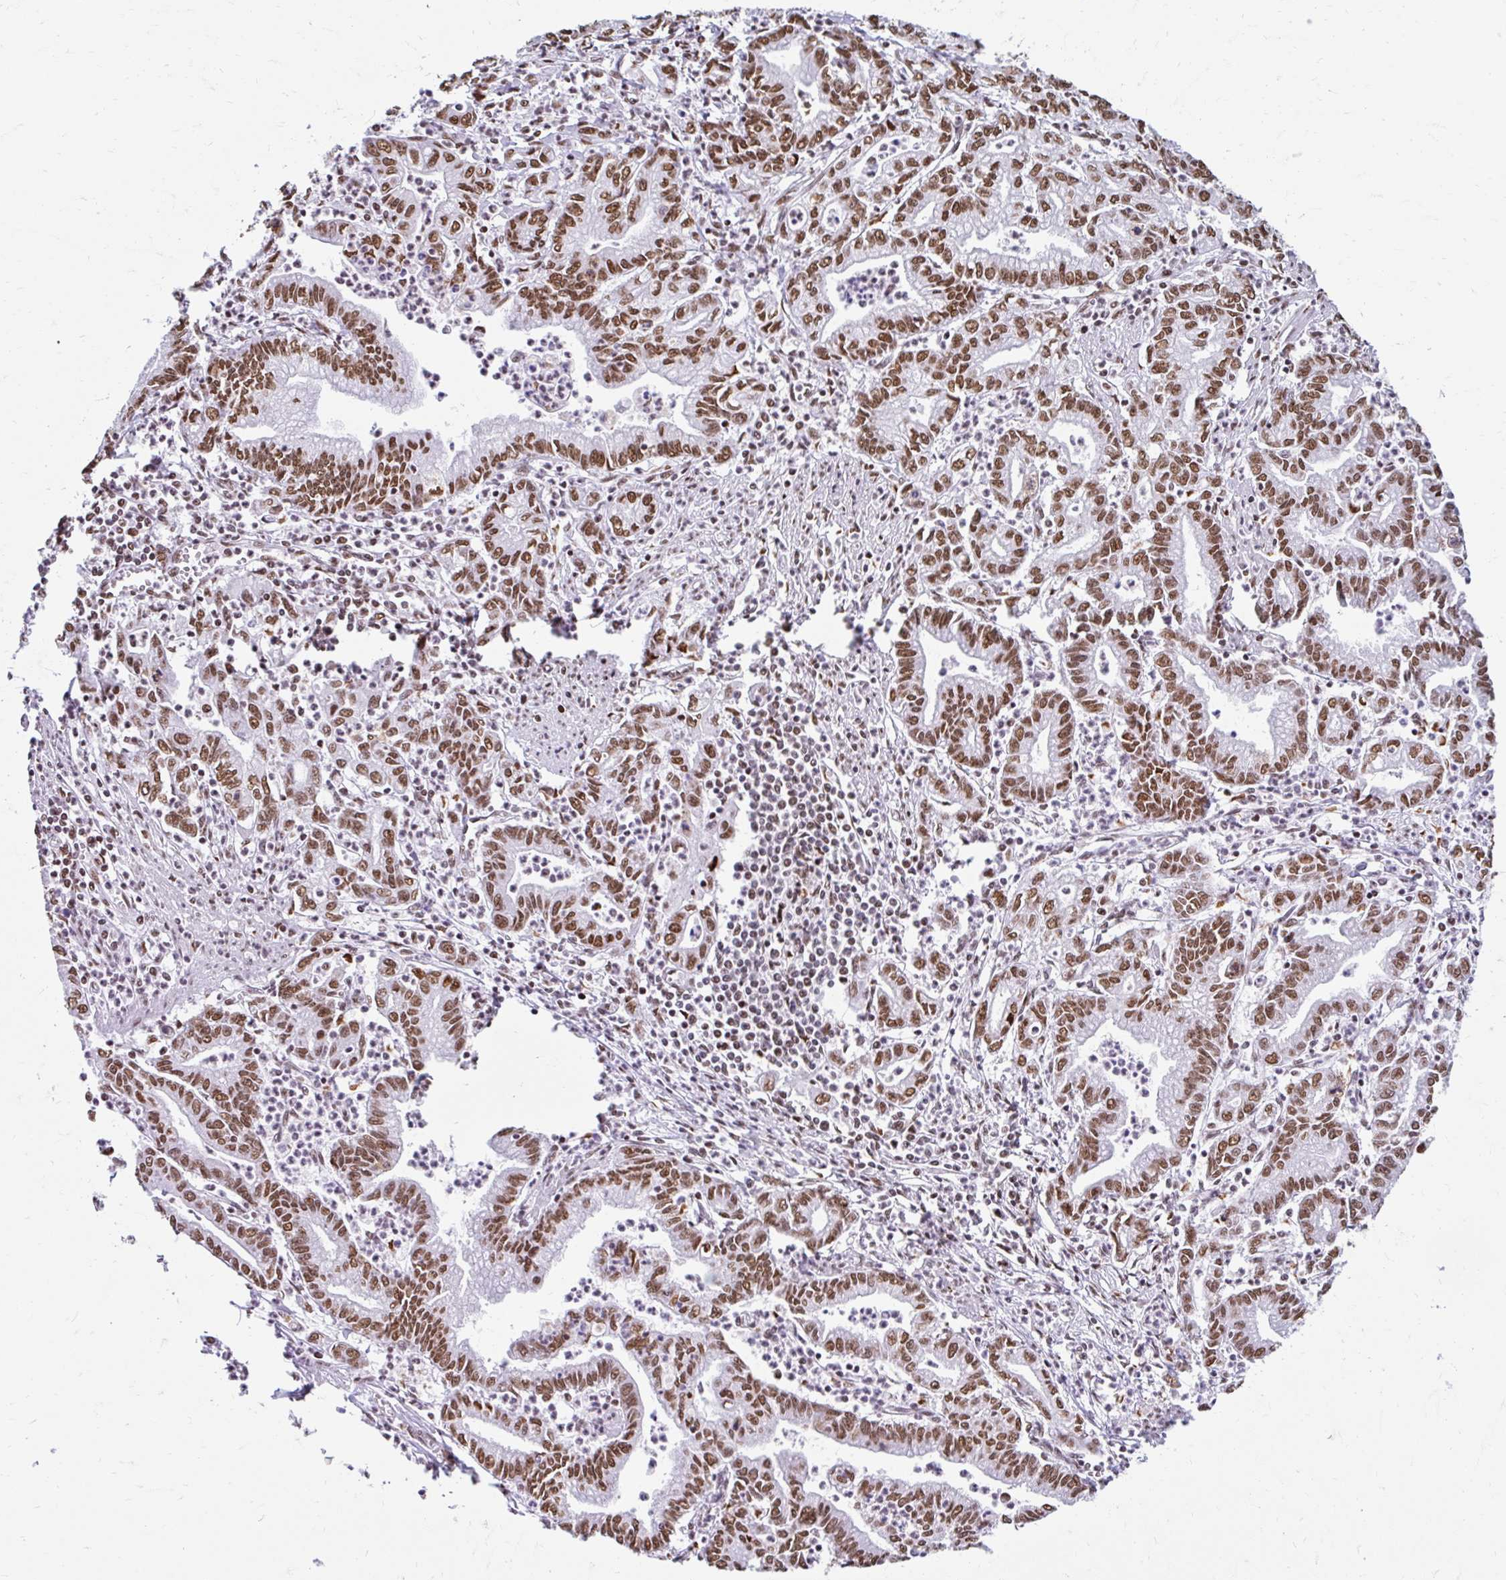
{"staining": {"intensity": "moderate", "quantity": ">75%", "location": "nuclear"}, "tissue": "stomach cancer", "cell_type": "Tumor cells", "image_type": "cancer", "snomed": [{"axis": "morphology", "description": "Adenocarcinoma, NOS"}, {"axis": "topography", "description": "Stomach, upper"}], "caption": "The photomicrograph exhibits staining of stomach cancer, revealing moderate nuclear protein positivity (brown color) within tumor cells.", "gene": "KHDRBS1", "patient": {"sex": "female", "age": 79}}